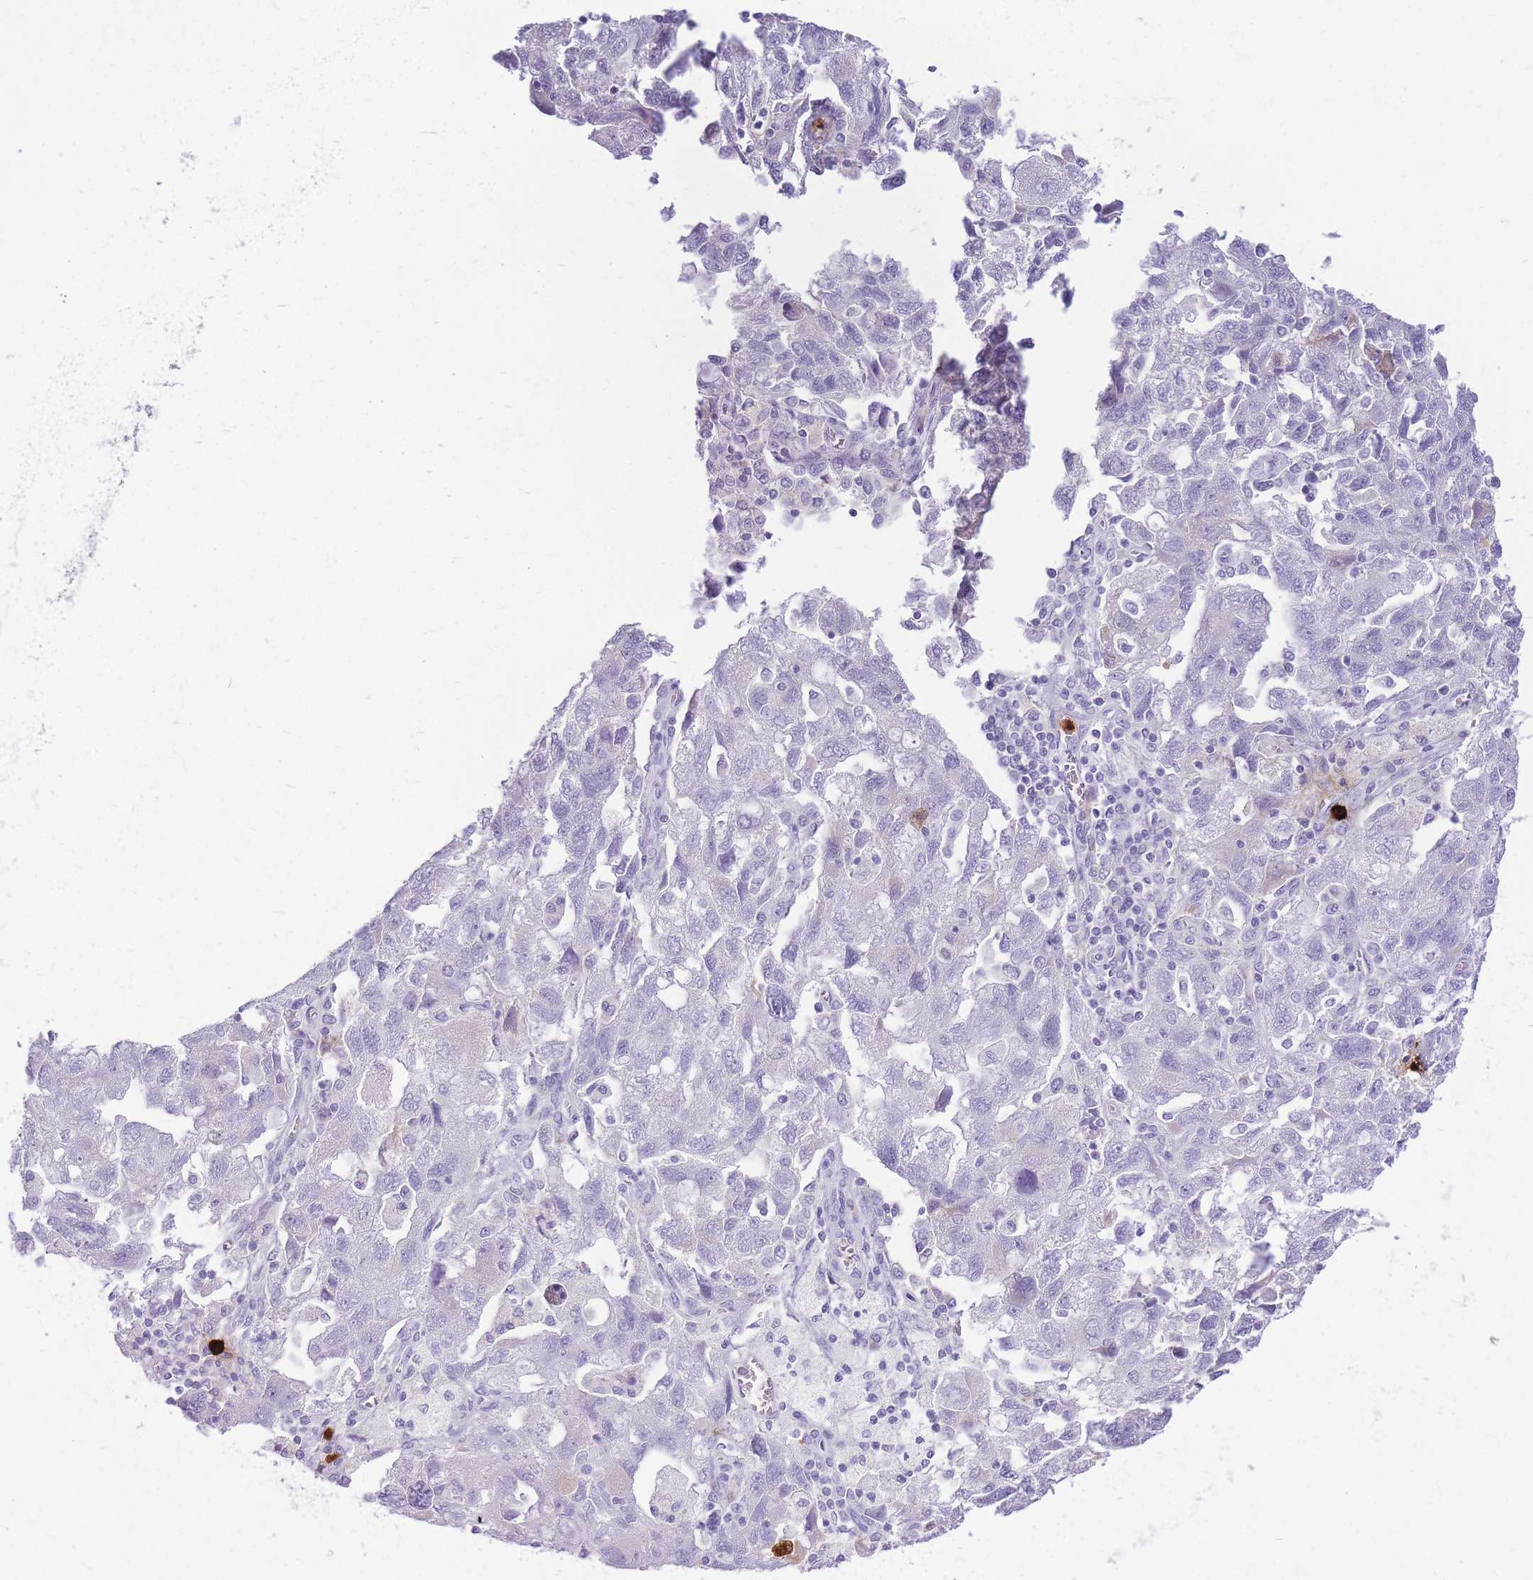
{"staining": {"intensity": "negative", "quantity": "none", "location": "none"}, "tissue": "ovarian cancer", "cell_type": "Tumor cells", "image_type": "cancer", "snomed": [{"axis": "morphology", "description": "Carcinoma, NOS"}, {"axis": "morphology", "description": "Cystadenocarcinoma, serous, NOS"}, {"axis": "topography", "description": "Ovary"}], "caption": "Immunohistochemical staining of human ovarian cancer (carcinoma) exhibits no significant positivity in tumor cells.", "gene": "TPSAB1", "patient": {"sex": "female", "age": 69}}